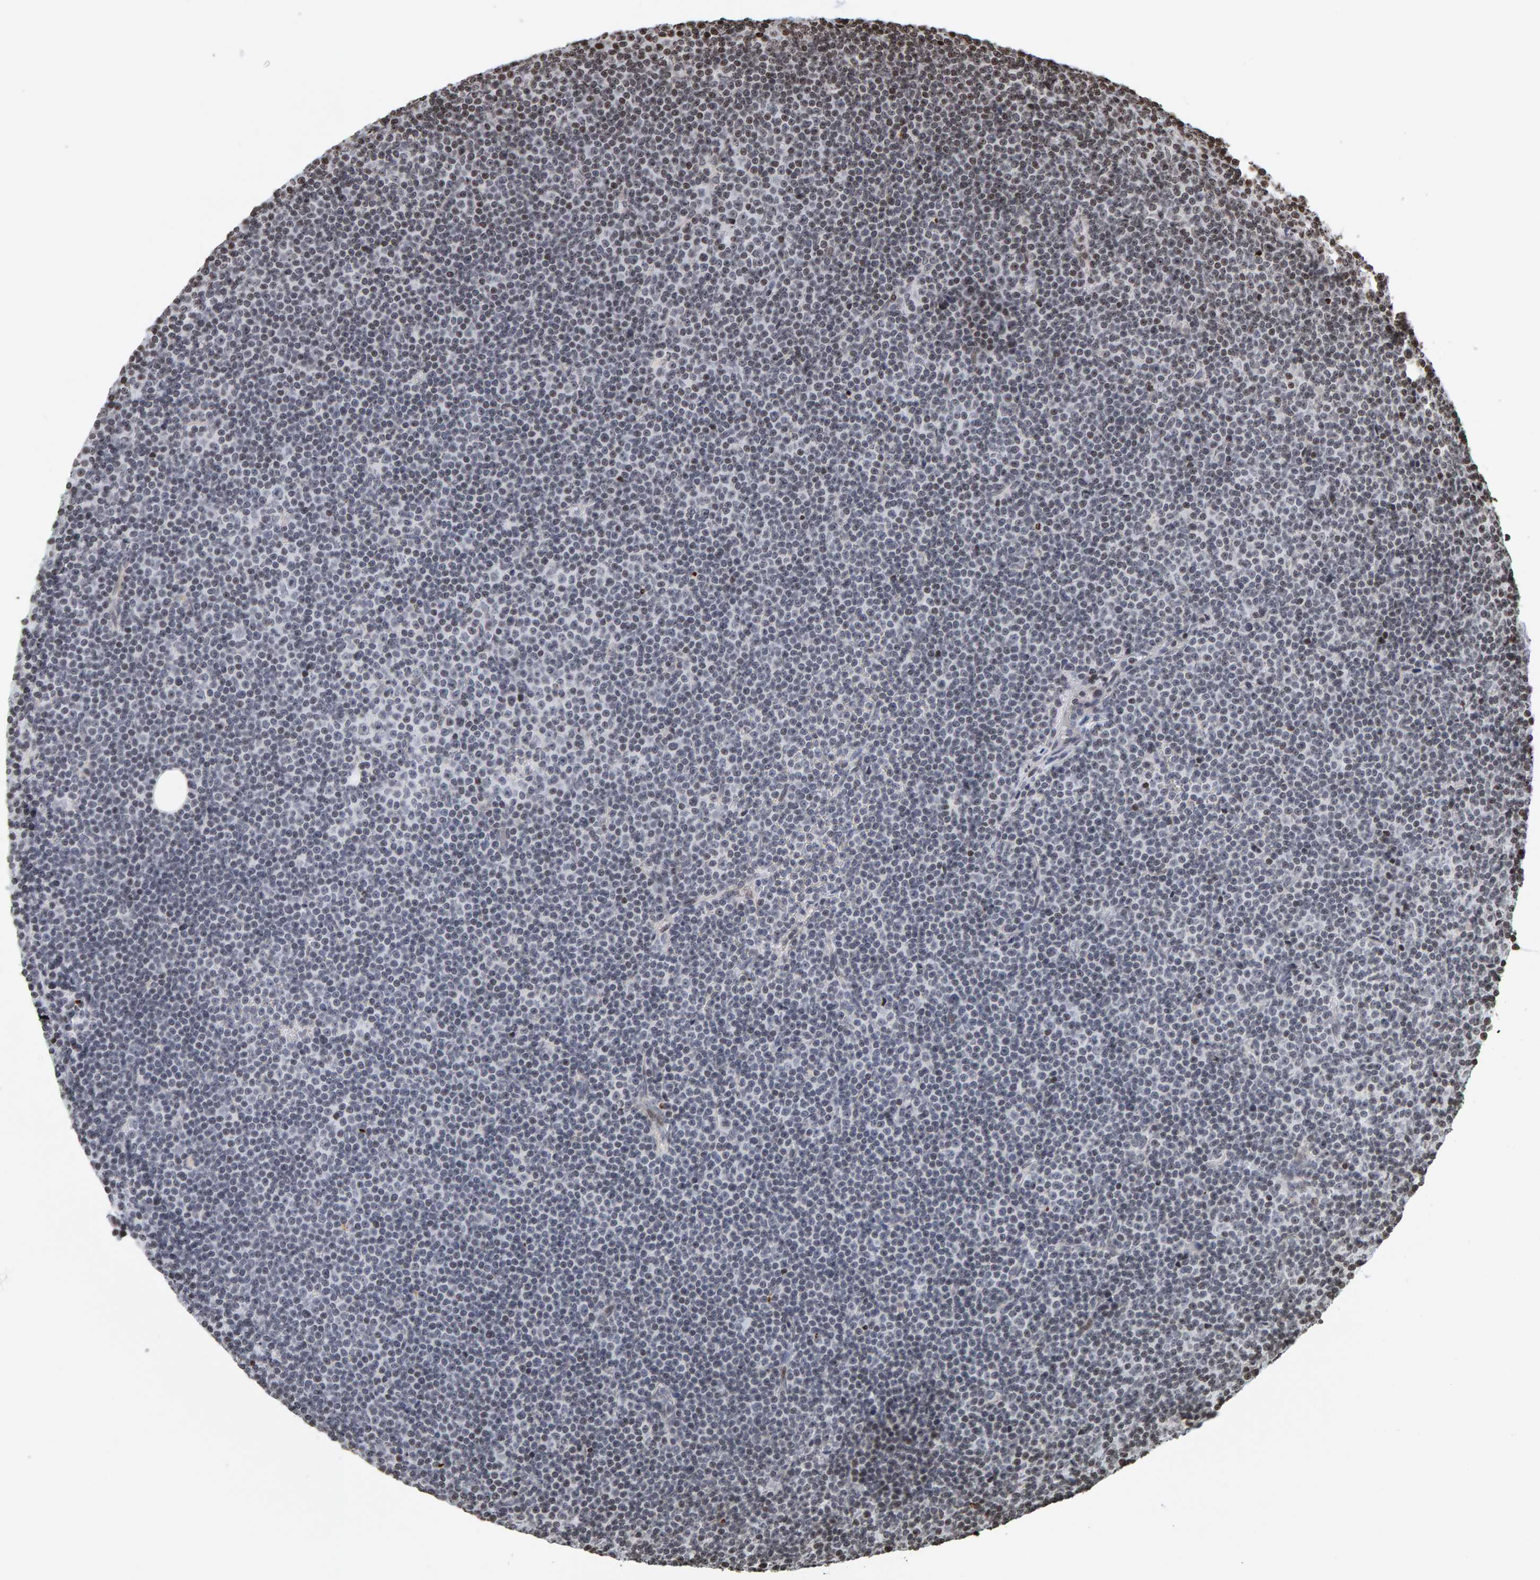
{"staining": {"intensity": "moderate", "quantity": "<25%", "location": "nuclear"}, "tissue": "lymphoma", "cell_type": "Tumor cells", "image_type": "cancer", "snomed": [{"axis": "morphology", "description": "Malignant lymphoma, non-Hodgkin's type, Low grade"}, {"axis": "topography", "description": "Lymph node"}], "caption": "Moderate nuclear protein staining is present in approximately <25% of tumor cells in lymphoma. (brown staining indicates protein expression, while blue staining denotes nuclei).", "gene": "BRF2", "patient": {"sex": "female", "age": 67}}